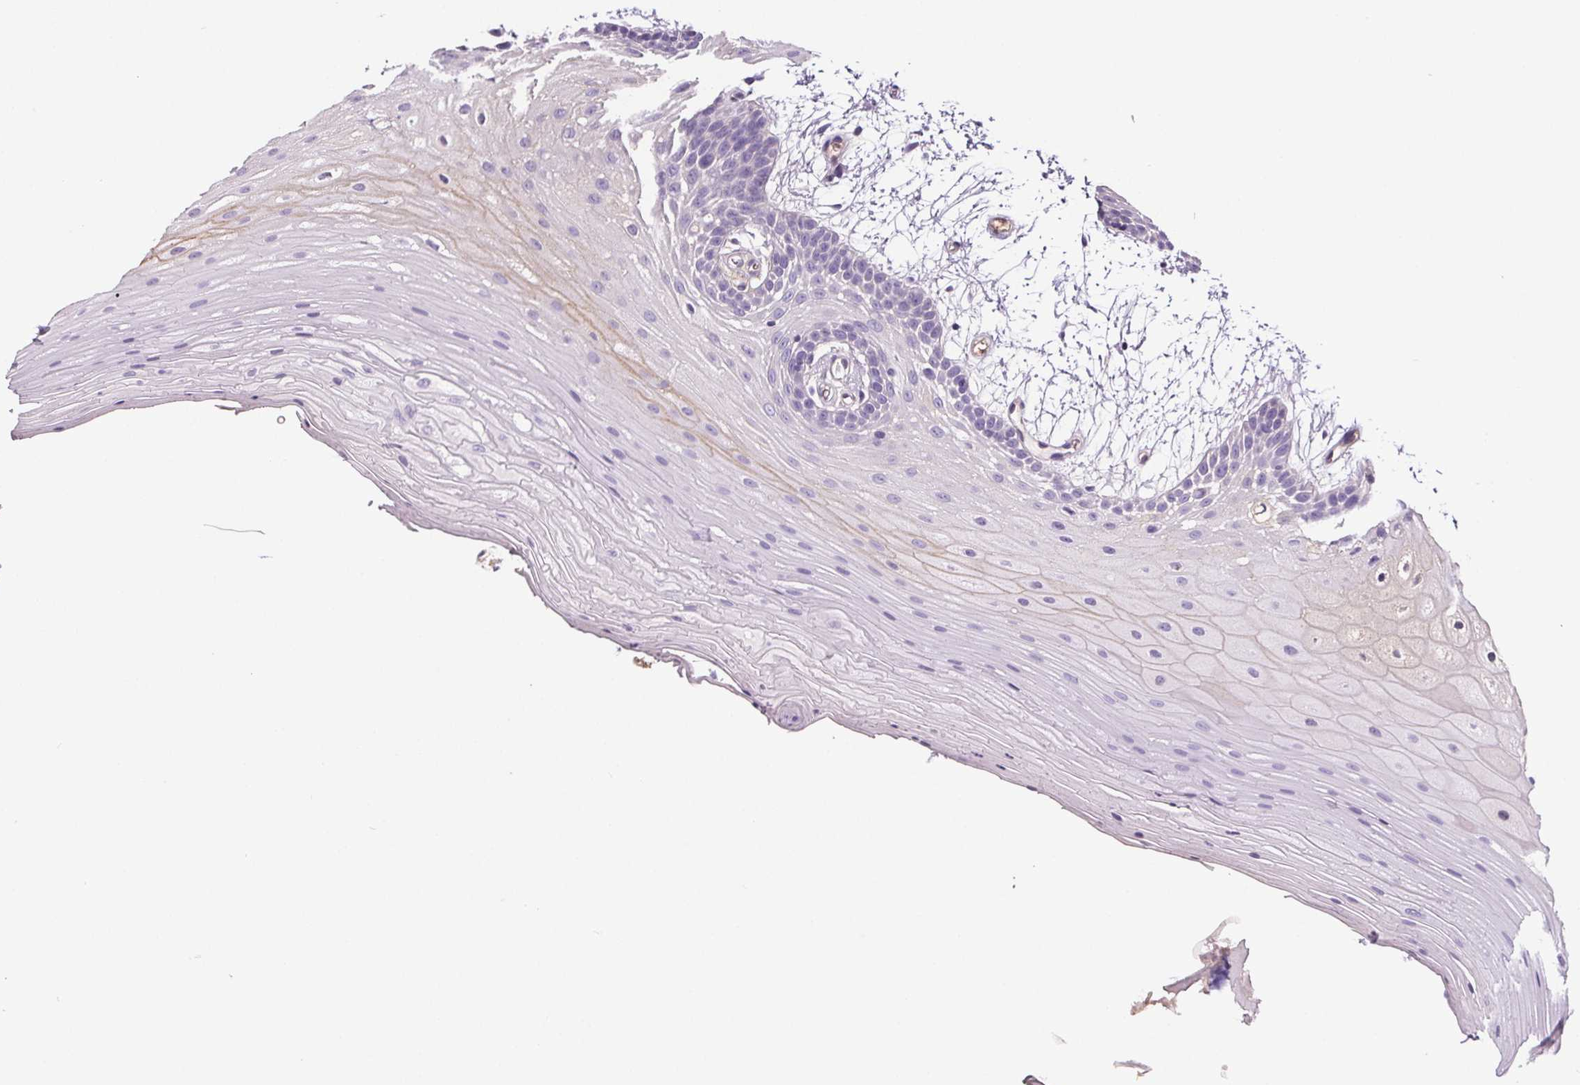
{"staining": {"intensity": "negative", "quantity": "none", "location": "none"}, "tissue": "oral mucosa", "cell_type": "Squamous epithelial cells", "image_type": "normal", "snomed": [{"axis": "morphology", "description": "Normal tissue, NOS"}, {"axis": "morphology", "description": "Squamous cell carcinoma, NOS"}, {"axis": "topography", "description": "Oral tissue"}, {"axis": "topography", "description": "Tounge, NOS"}, {"axis": "topography", "description": "Head-Neck"}], "caption": "High power microscopy image of an immunohistochemistry (IHC) image of benign oral mucosa, revealing no significant expression in squamous epithelial cells. (DAB (3,3'-diaminobenzidine) IHC visualized using brightfield microscopy, high magnification).", "gene": "CD5L", "patient": {"sex": "male", "age": 62}}